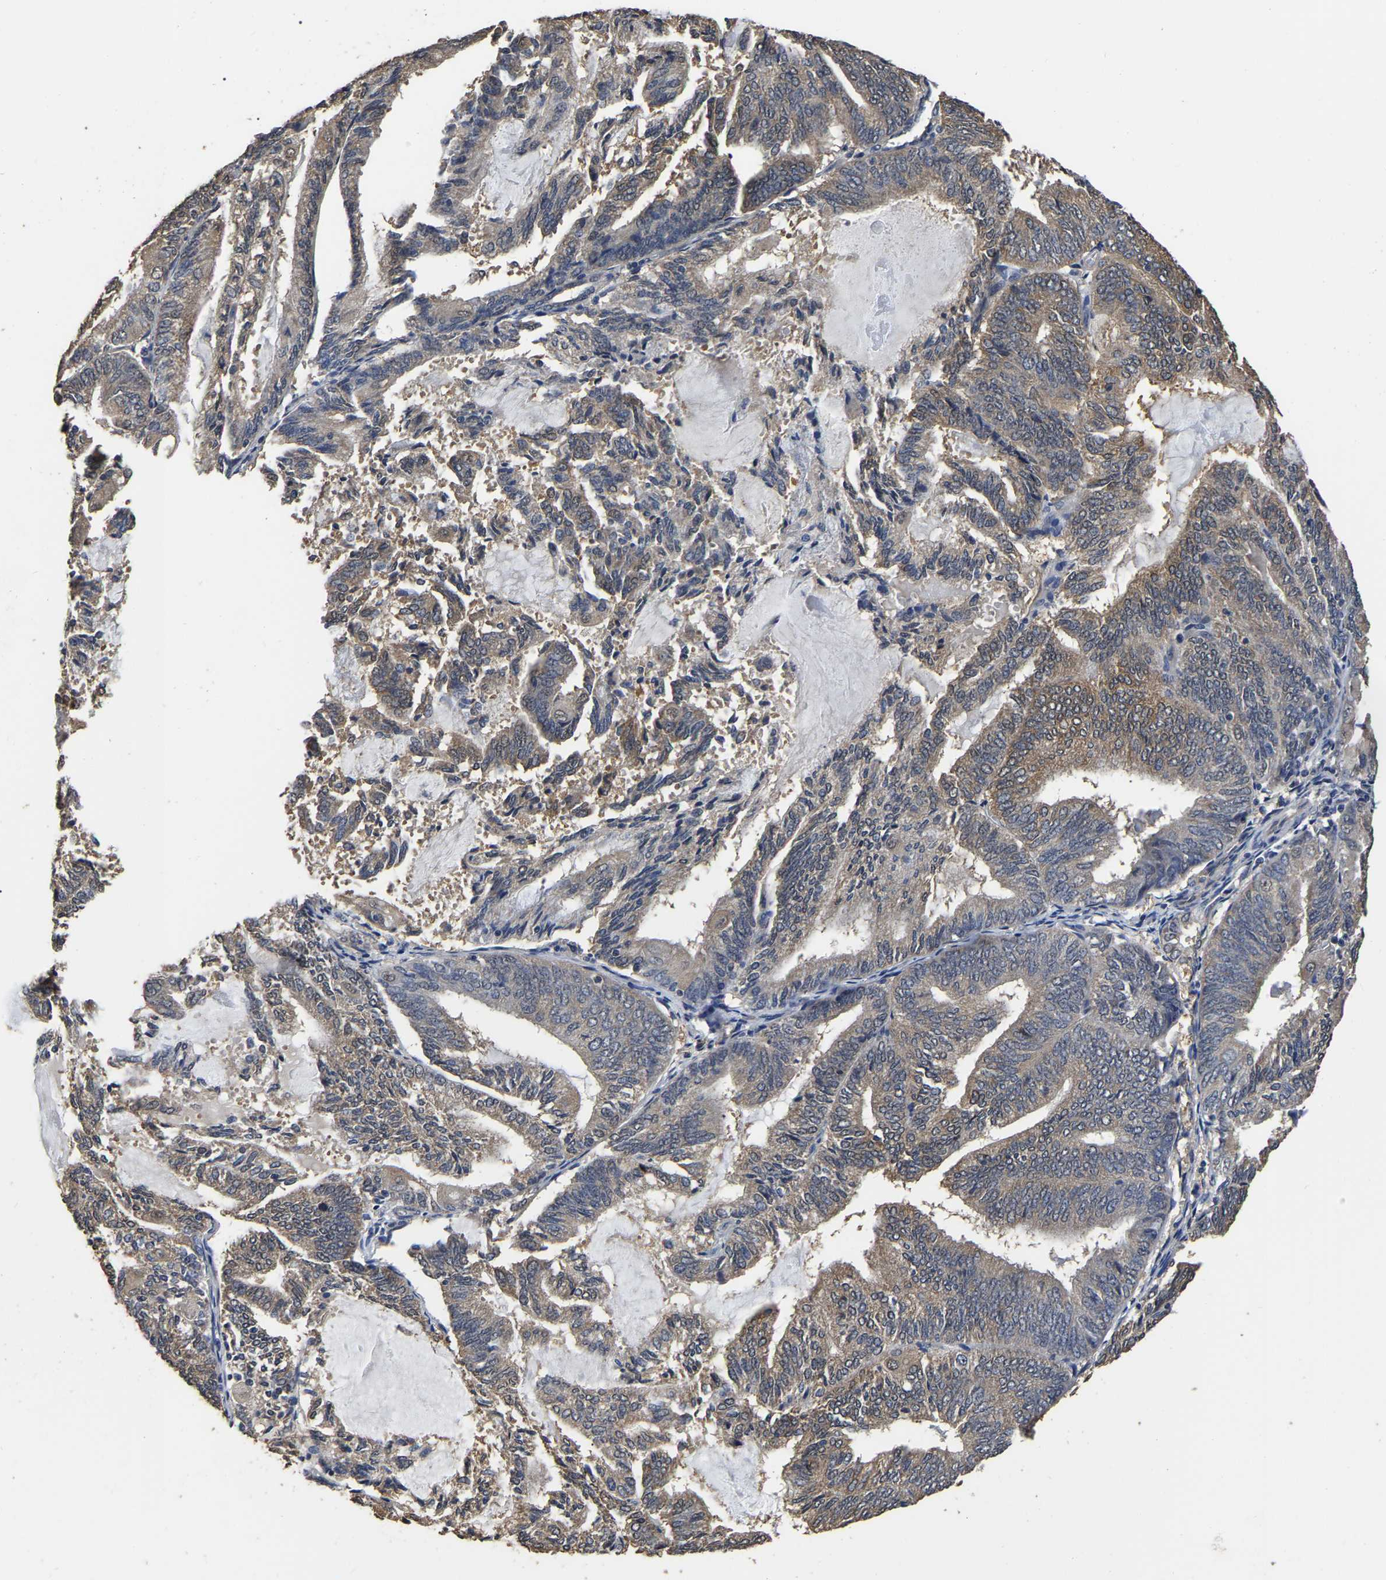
{"staining": {"intensity": "moderate", "quantity": ">75%", "location": "cytoplasmic/membranous"}, "tissue": "endometrial cancer", "cell_type": "Tumor cells", "image_type": "cancer", "snomed": [{"axis": "morphology", "description": "Adenocarcinoma, NOS"}, {"axis": "topography", "description": "Endometrium"}], "caption": "Immunohistochemical staining of human endometrial cancer (adenocarcinoma) shows medium levels of moderate cytoplasmic/membranous expression in approximately >75% of tumor cells.", "gene": "STK32C", "patient": {"sex": "female", "age": 81}}